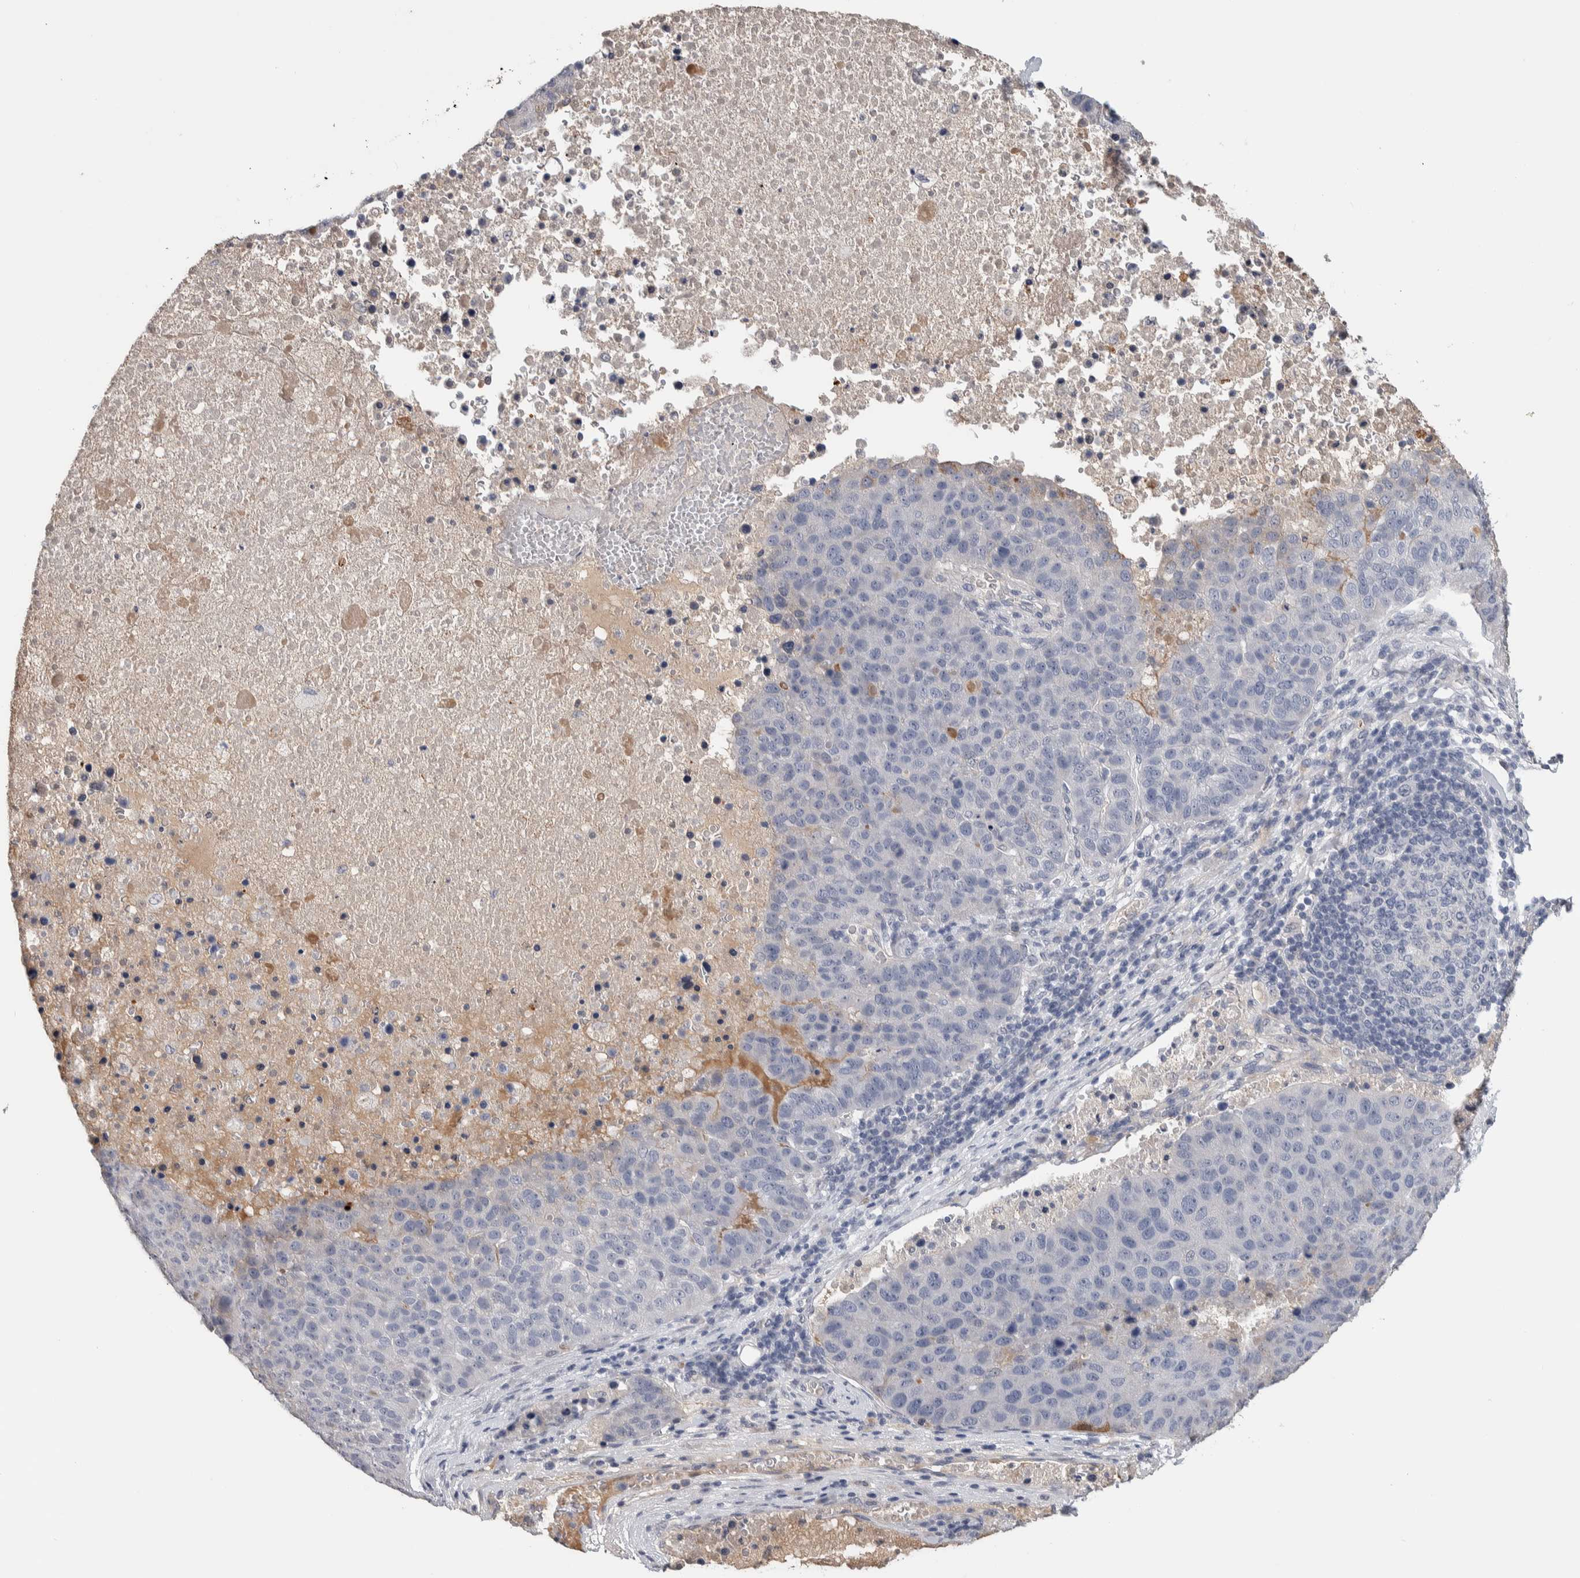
{"staining": {"intensity": "negative", "quantity": "none", "location": "none"}, "tissue": "pancreatic cancer", "cell_type": "Tumor cells", "image_type": "cancer", "snomed": [{"axis": "morphology", "description": "Adenocarcinoma, NOS"}, {"axis": "topography", "description": "Pancreas"}], "caption": "There is no significant positivity in tumor cells of pancreatic adenocarcinoma. (DAB (3,3'-diaminobenzidine) immunohistochemistry (IHC) with hematoxylin counter stain).", "gene": "TMEM102", "patient": {"sex": "female", "age": 61}}